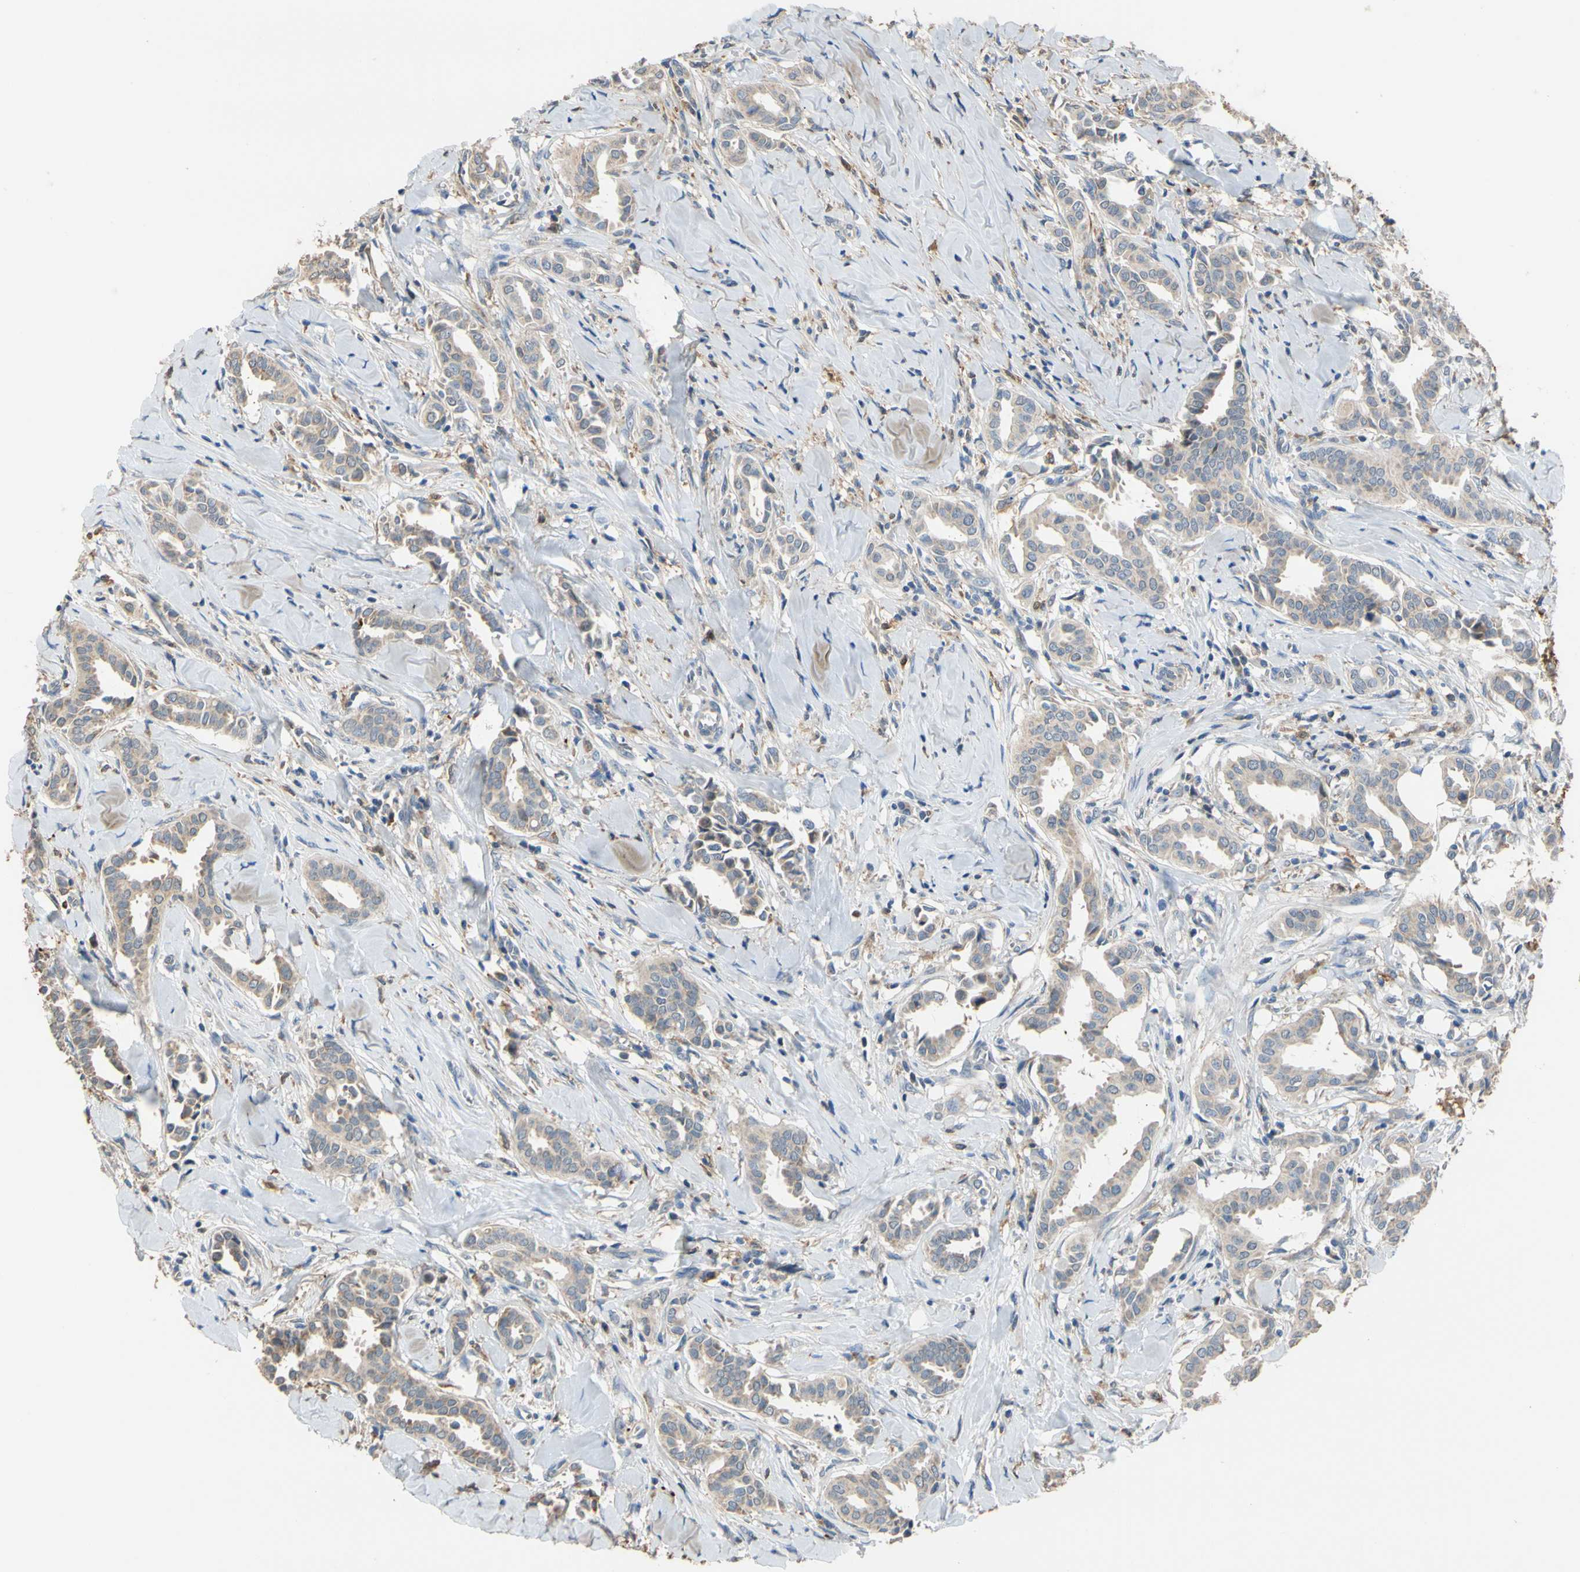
{"staining": {"intensity": "moderate", "quantity": ">75%", "location": "cytoplasmic/membranous"}, "tissue": "head and neck cancer", "cell_type": "Tumor cells", "image_type": "cancer", "snomed": [{"axis": "morphology", "description": "Adenocarcinoma, NOS"}, {"axis": "topography", "description": "Salivary gland"}, {"axis": "topography", "description": "Head-Neck"}], "caption": "Immunohistochemistry (IHC) photomicrograph of neoplastic tissue: adenocarcinoma (head and neck) stained using immunohistochemistry demonstrates medium levels of moderate protein expression localized specifically in the cytoplasmic/membranous of tumor cells, appearing as a cytoplasmic/membranous brown color.", "gene": "ALDH1A2", "patient": {"sex": "female", "age": 59}}